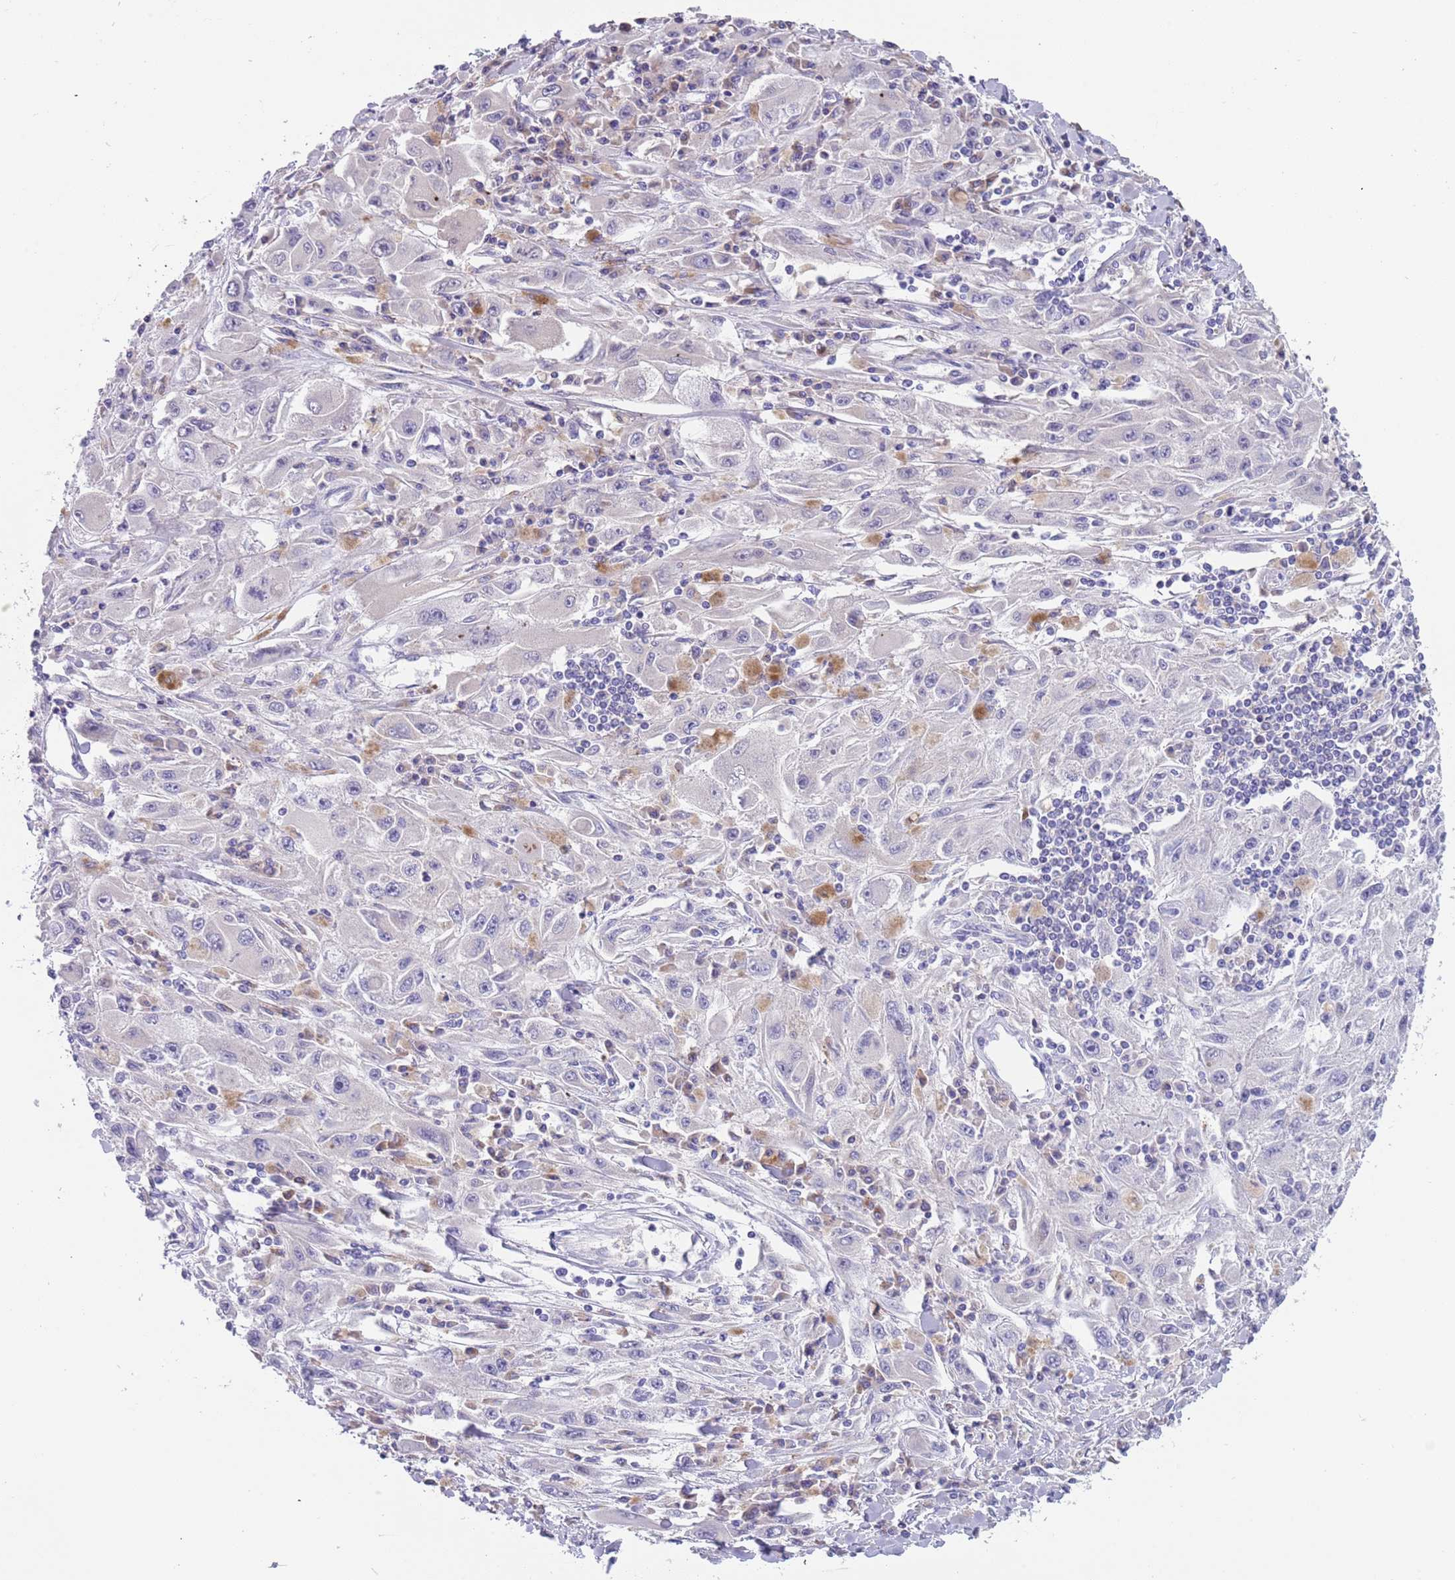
{"staining": {"intensity": "negative", "quantity": "none", "location": "none"}, "tissue": "melanoma", "cell_type": "Tumor cells", "image_type": "cancer", "snomed": [{"axis": "morphology", "description": "Malignant melanoma, Metastatic site"}, {"axis": "topography", "description": "Skin"}], "caption": "Melanoma was stained to show a protein in brown. There is no significant staining in tumor cells.", "gene": "TYW1", "patient": {"sex": "male", "age": 53}}